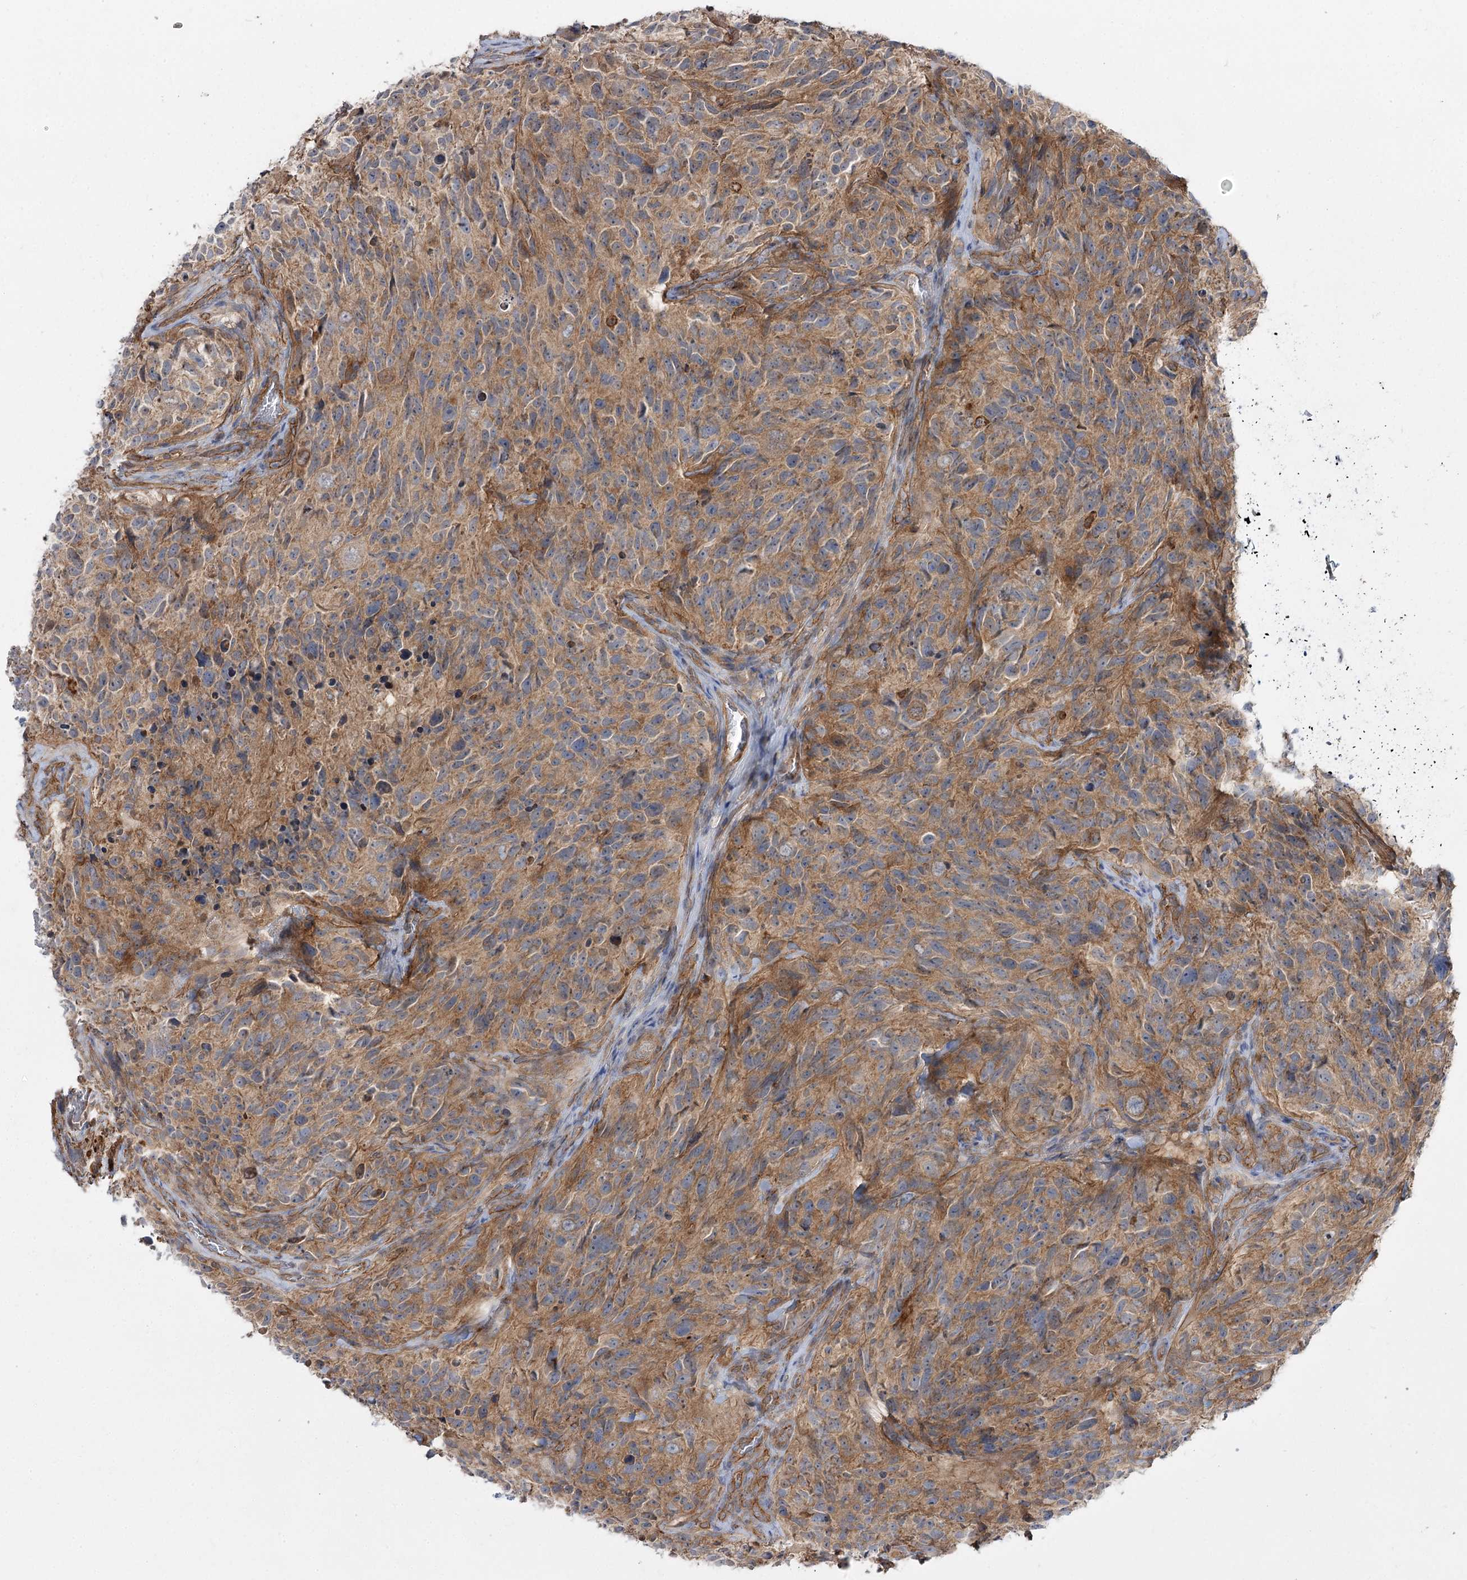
{"staining": {"intensity": "weak", "quantity": "25%-75%", "location": "cytoplasmic/membranous"}, "tissue": "glioma", "cell_type": "Tumor cells", "image_type": "cancer", "snomed": [{"axis": "morphology", "description": "Glioma, malignant, High grade"}, {"axis": "topography", "description": "Brain"}], "caption": "High-magnification brightfield microscopy of glioma stained with DAB (brown) and counterstained with hematoxylin (blue). tumor cells exhibit weak cytoplasmic/membranous staining is identified in approximately25%-75% of cells.", "gene": "SH3BP5L", "patient": {"sex": "male", "age": 69}}